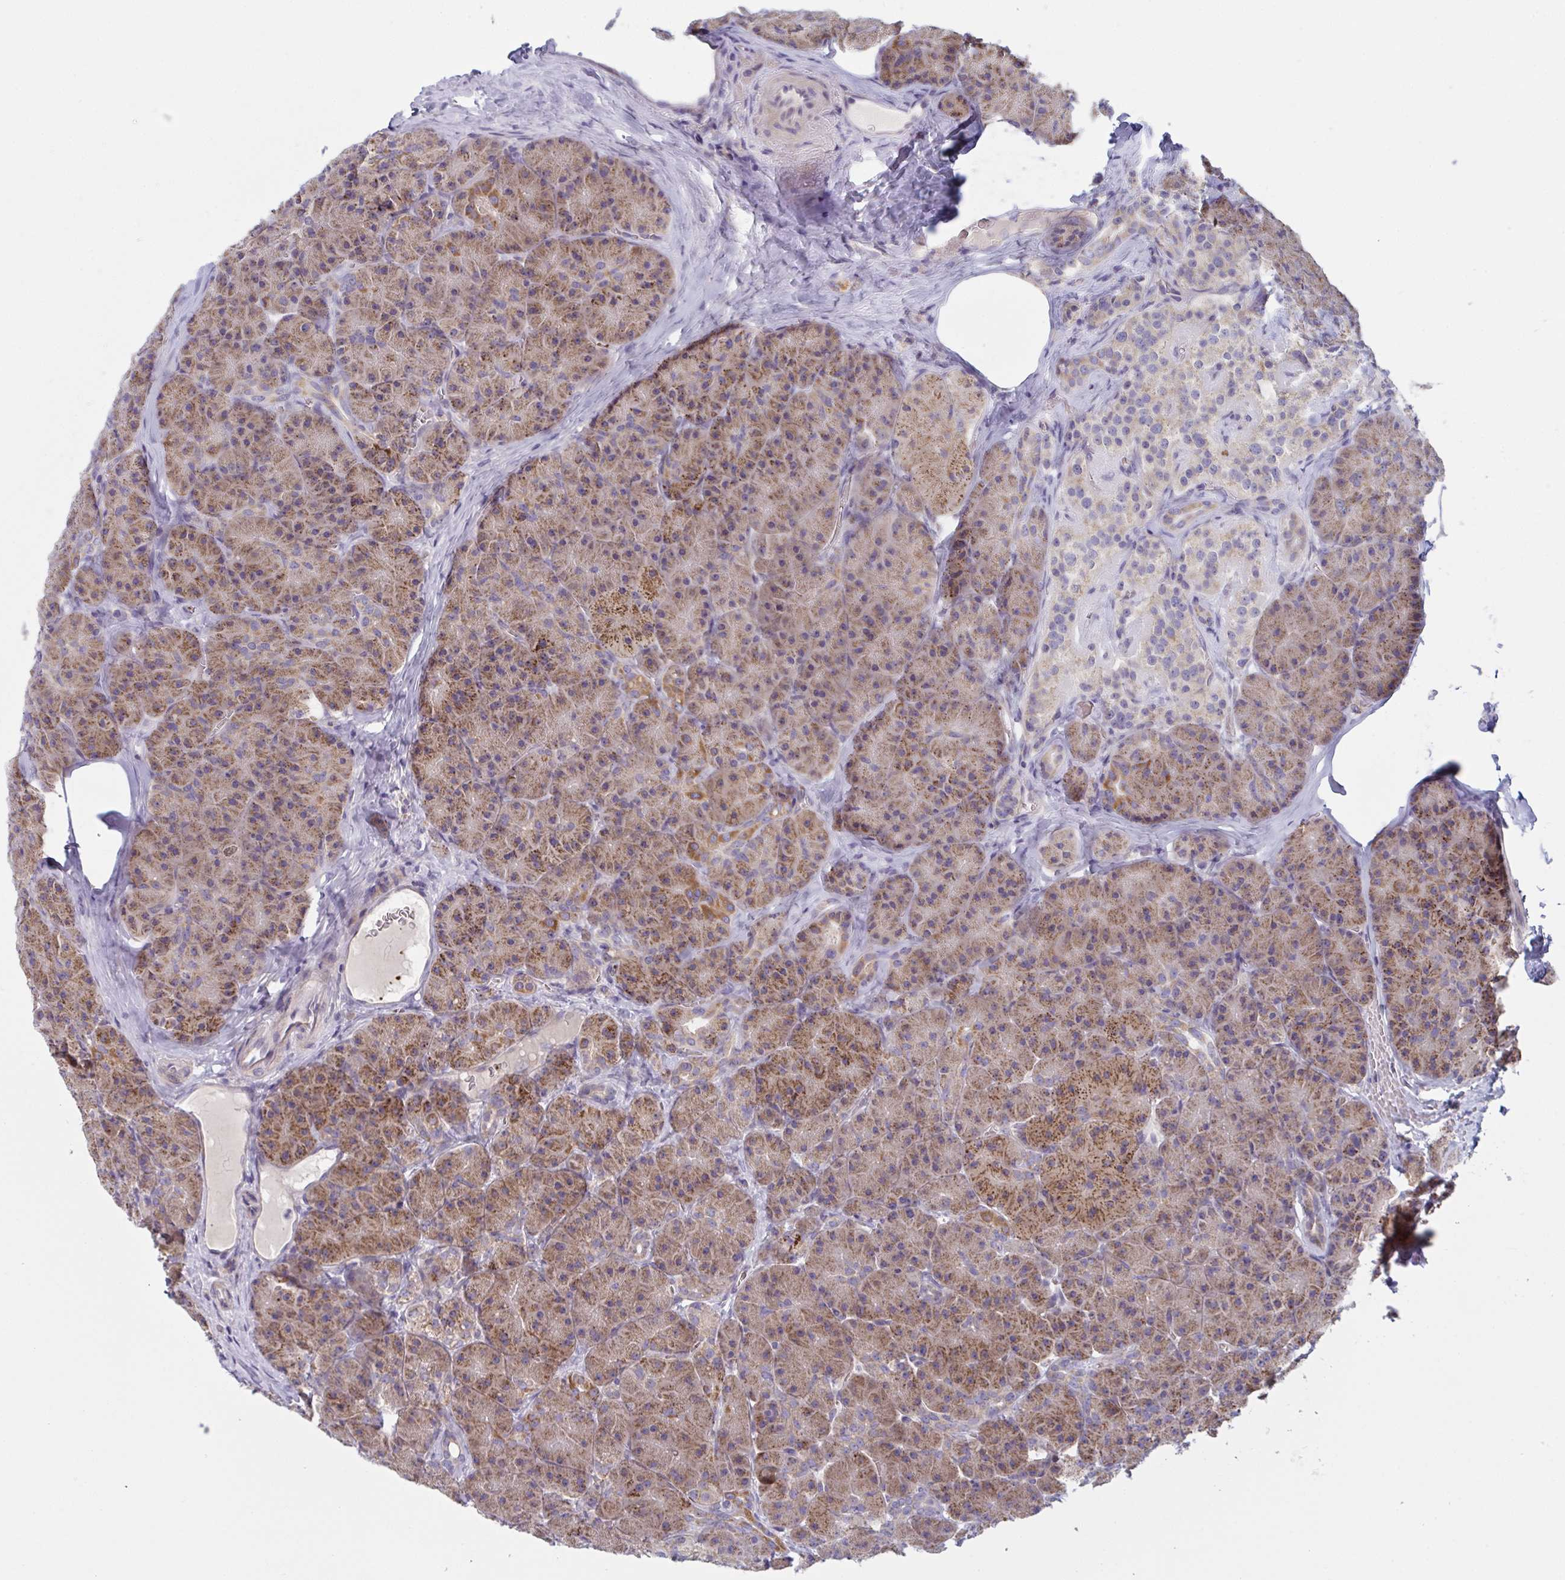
{"staining": {"intensity": "moderate", "quantity": ">75%", "location": "cytoplasmic/membranous"}, "tissue": "pancreas", "cell_type": "Exocrine glandular cells", "image_type": "normal", "snomed": [{"axis": "morphology", "description": "Normal tissue, NOS"}, {"axis": "topography", "description": "Pancreas"}], "caption": "Exocrine glandular cells demonstrate medium levels of moderate cytoplasmic/membranous positivity in about >75% of cells in normal human pancreas. Using DAB (3,3'-diaminobenzidine) (brown) and hematoxylin (blue) stains, captured at high magnification using brightfield microscopy.", "gene": "MRPS2", "patient": {"sex": "male", "age": 57}}